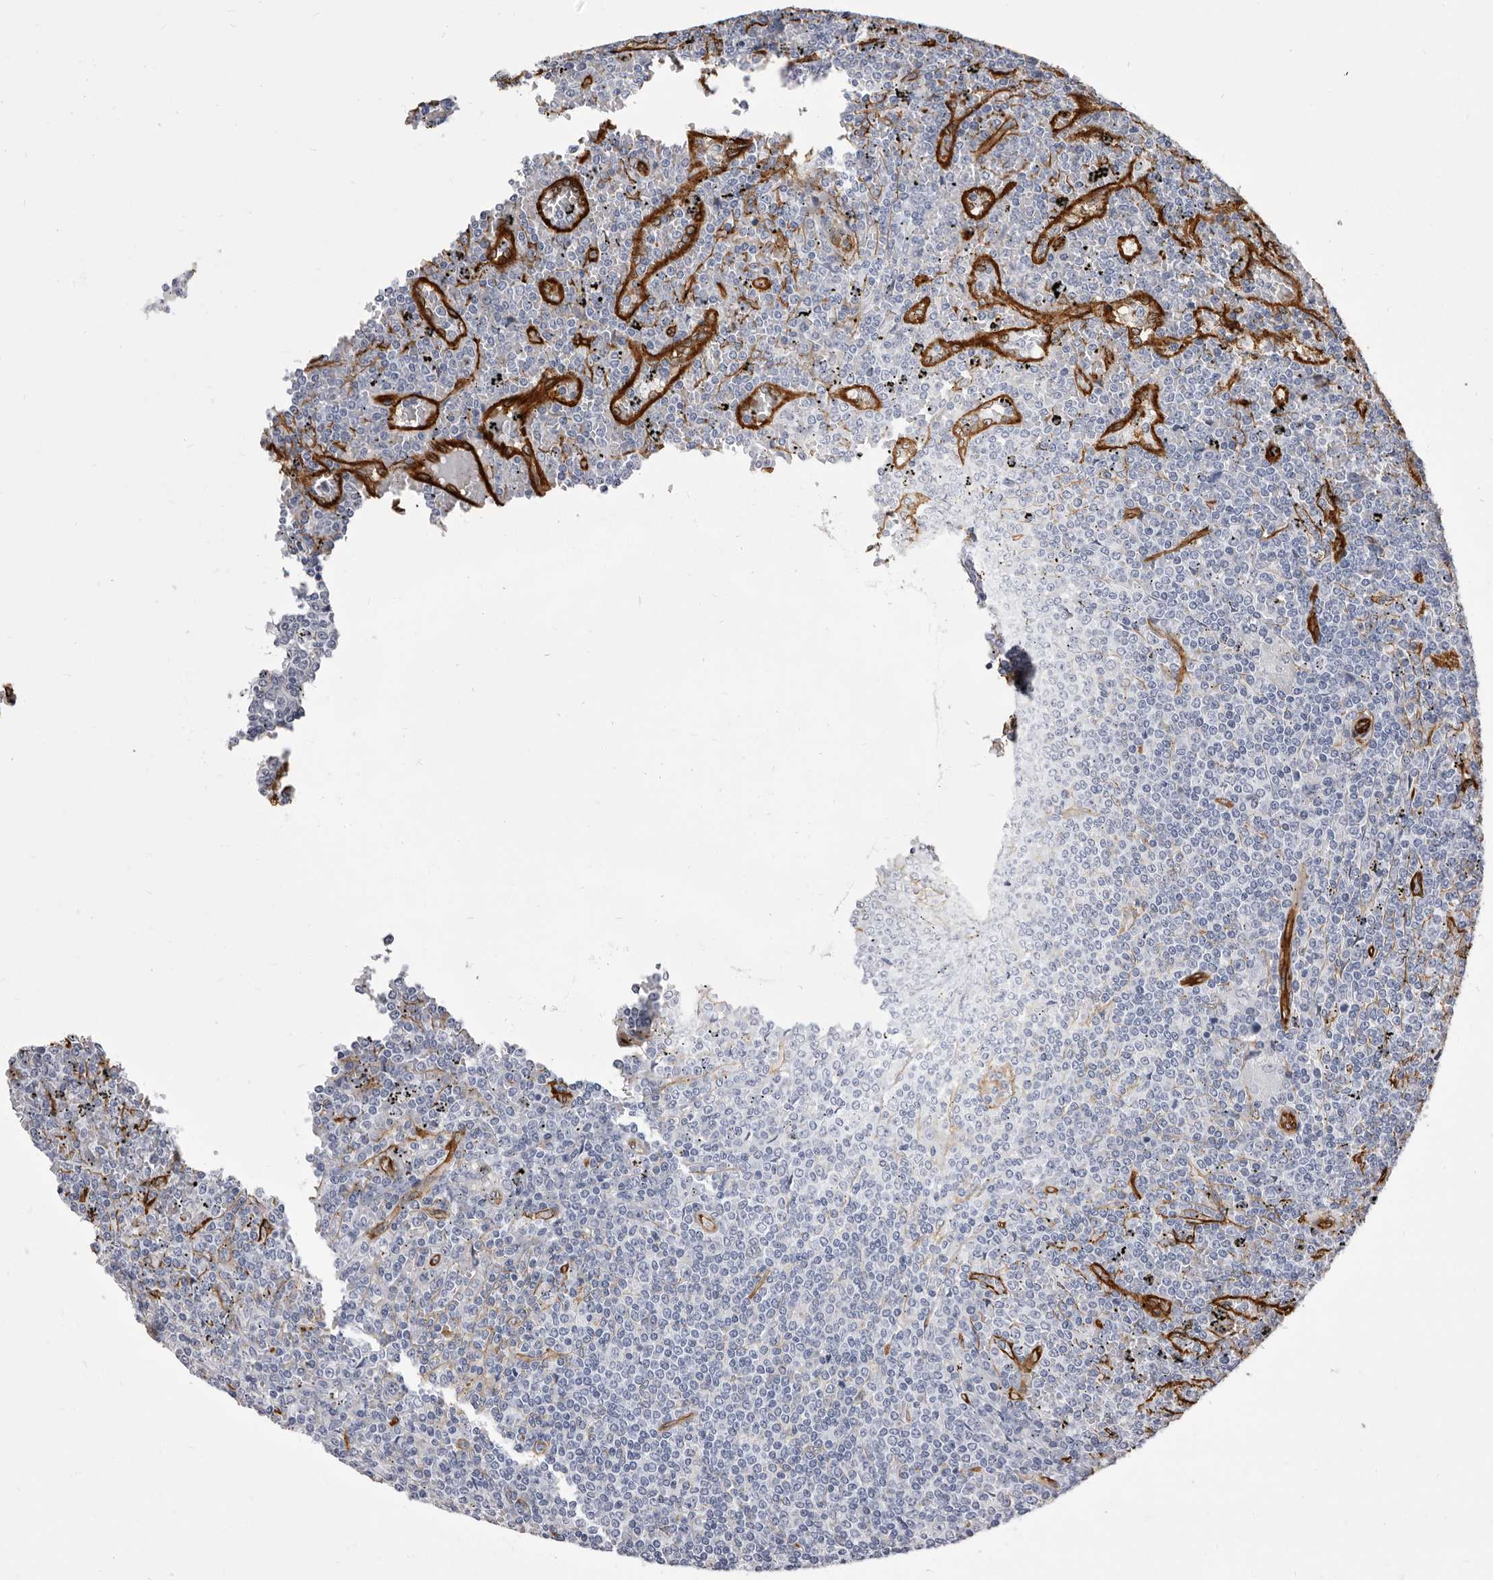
{"staining": {"intensity": "negative", "quantity": "none", "location": "none"}, "tissue": "lymphoma", "cell_type": "Tumor cells", "image_type": "cancer", "snomed": [{"axis": "morphology", "description": "Malignant lymphoma, non-Hodgkin's type, Low grade"}, {"axis": "topography", "description": "Spleen"}], "caption": "Tumor cells show no significant positivity in lymphoma.", "gene": "ENAH", "patient": {"sex": "female", "age": 19}}